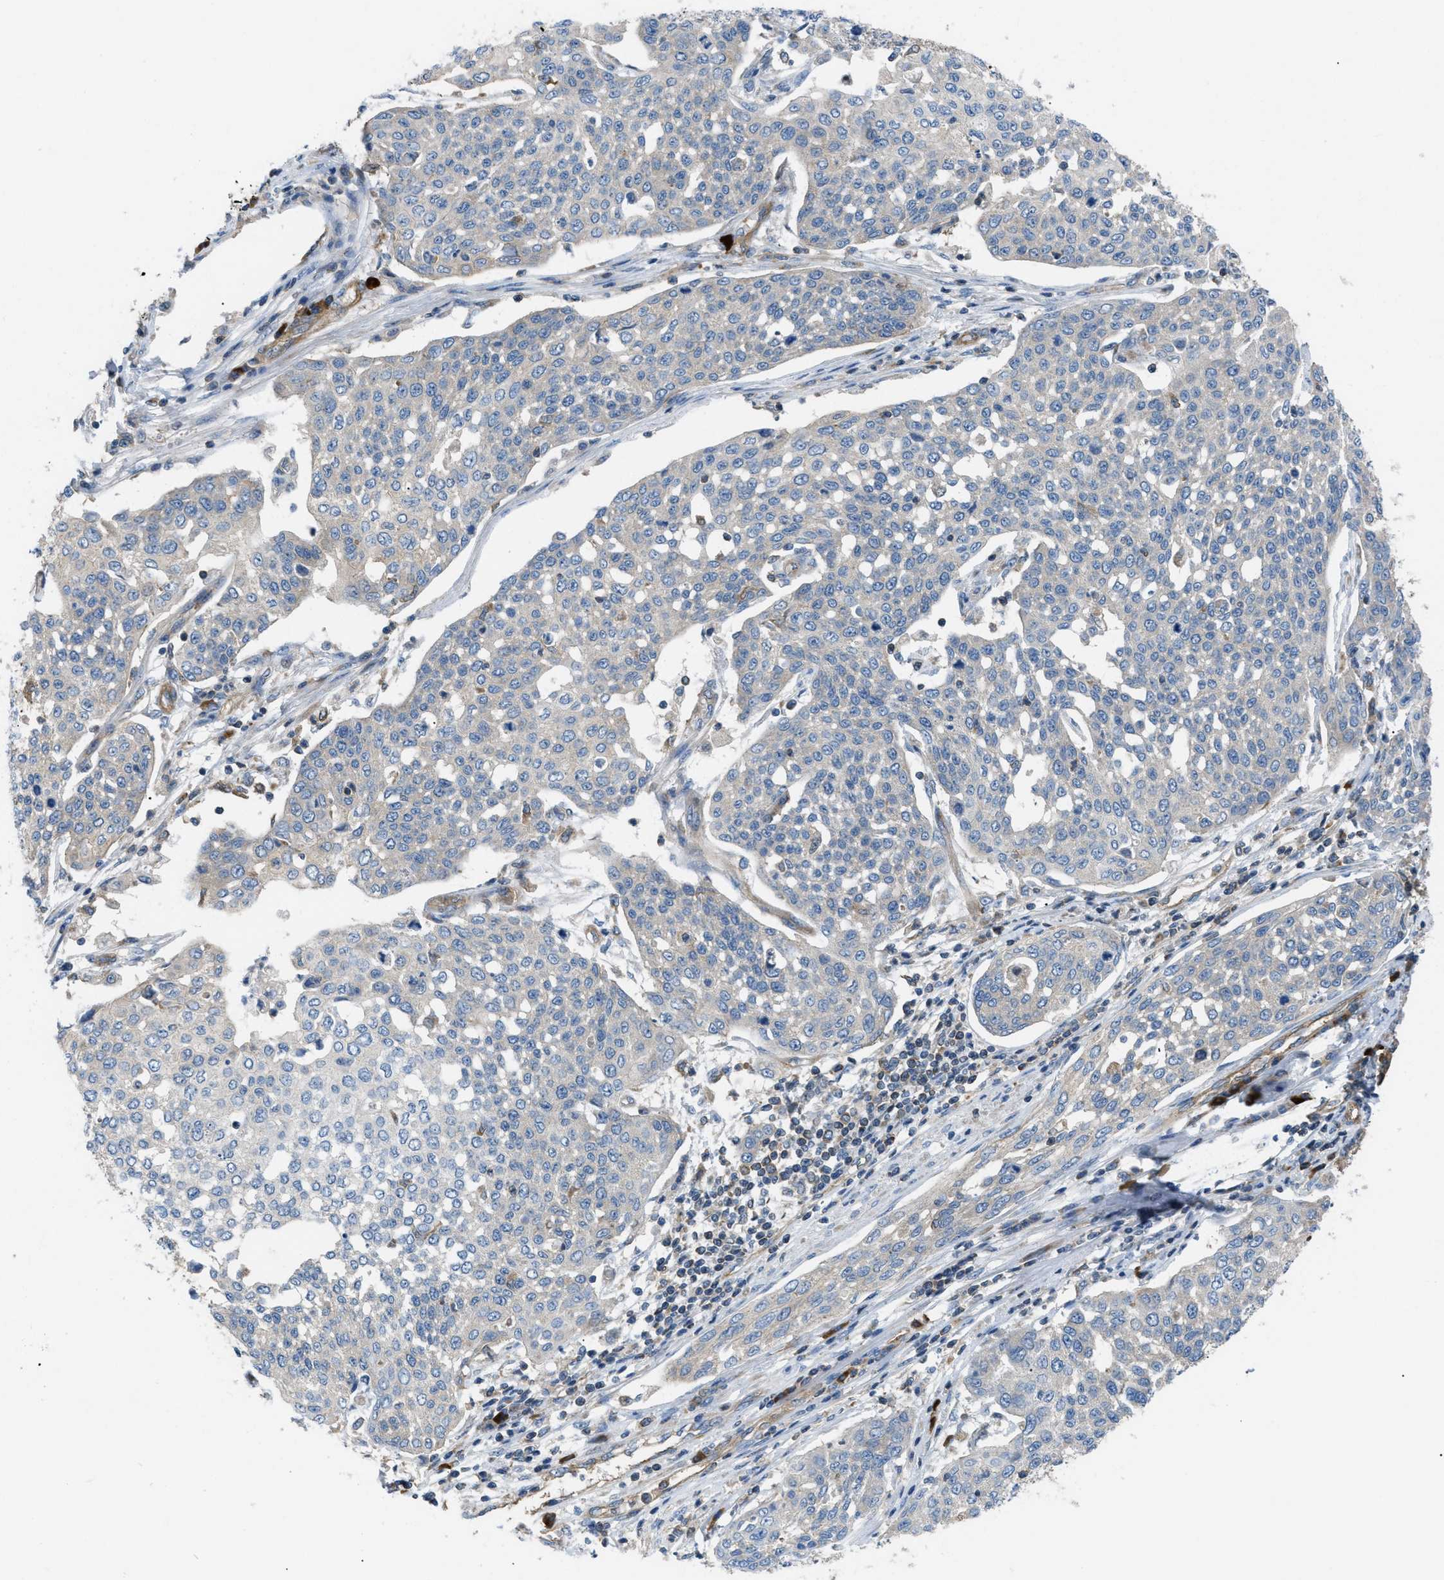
{"staining": {"intensity": "moderate", "quantity": "<25%", "location": "cytoplasmic/membranous"}, "tissue": "cervical cancer", "cell_type": "Tumor cells", "image_type": "cancer", "snomed": [{"axis": "morphology", "description": "Squamous cell carcinoma, NOS"}, {"axis": "topography", "description": "Cervix"}], "caption": "Moderate cytoplasmic/membranous expression is seen in about <25% of tumor cells in cervical cancer (squamous cell carcinoma).", "gene": "ATP2A3", "patient": {"sex": "female", "age": 34}}